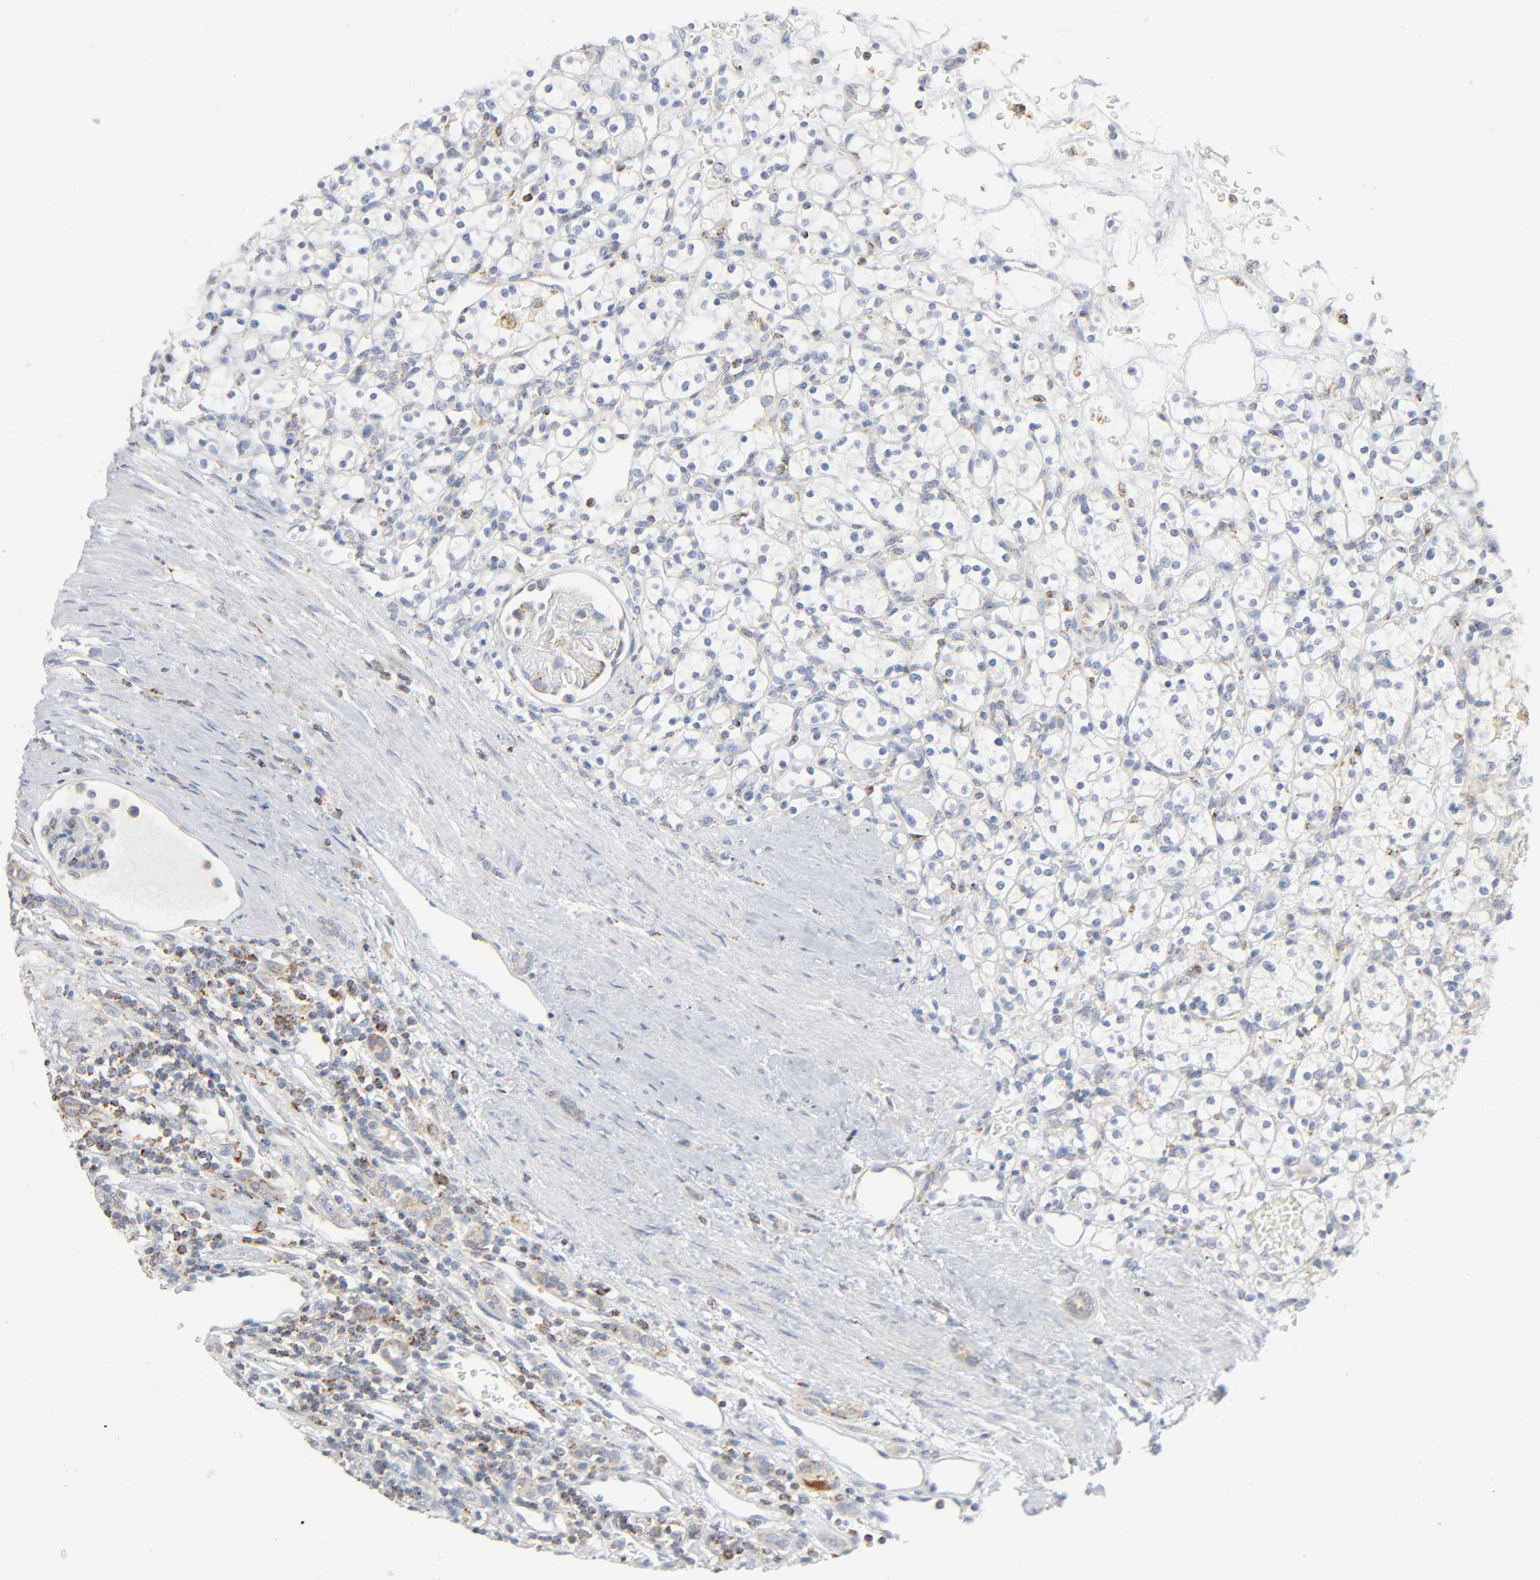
{"staining": {"intensity": "negative", "quantity": "none", "location": "none"}, "tissue": "renal cancer", "cell_type": "Tumor cells", "image_type": "cancer", "snomed": [{"axis": "morphology", "description": "Normal tissue, NOS"}, {"axis": "morphology", "description": "Adenocarcinoma, NOS"}, {"axis": "topography", "description": "Kidney"}], "caption": "This is a image of immunohistochemistry (IHC) staining of renal adenocarcinoma, which shows no staining in tumor cells.", "gene": "BAK1", "patient": {"sex": "female", "age": 55}}